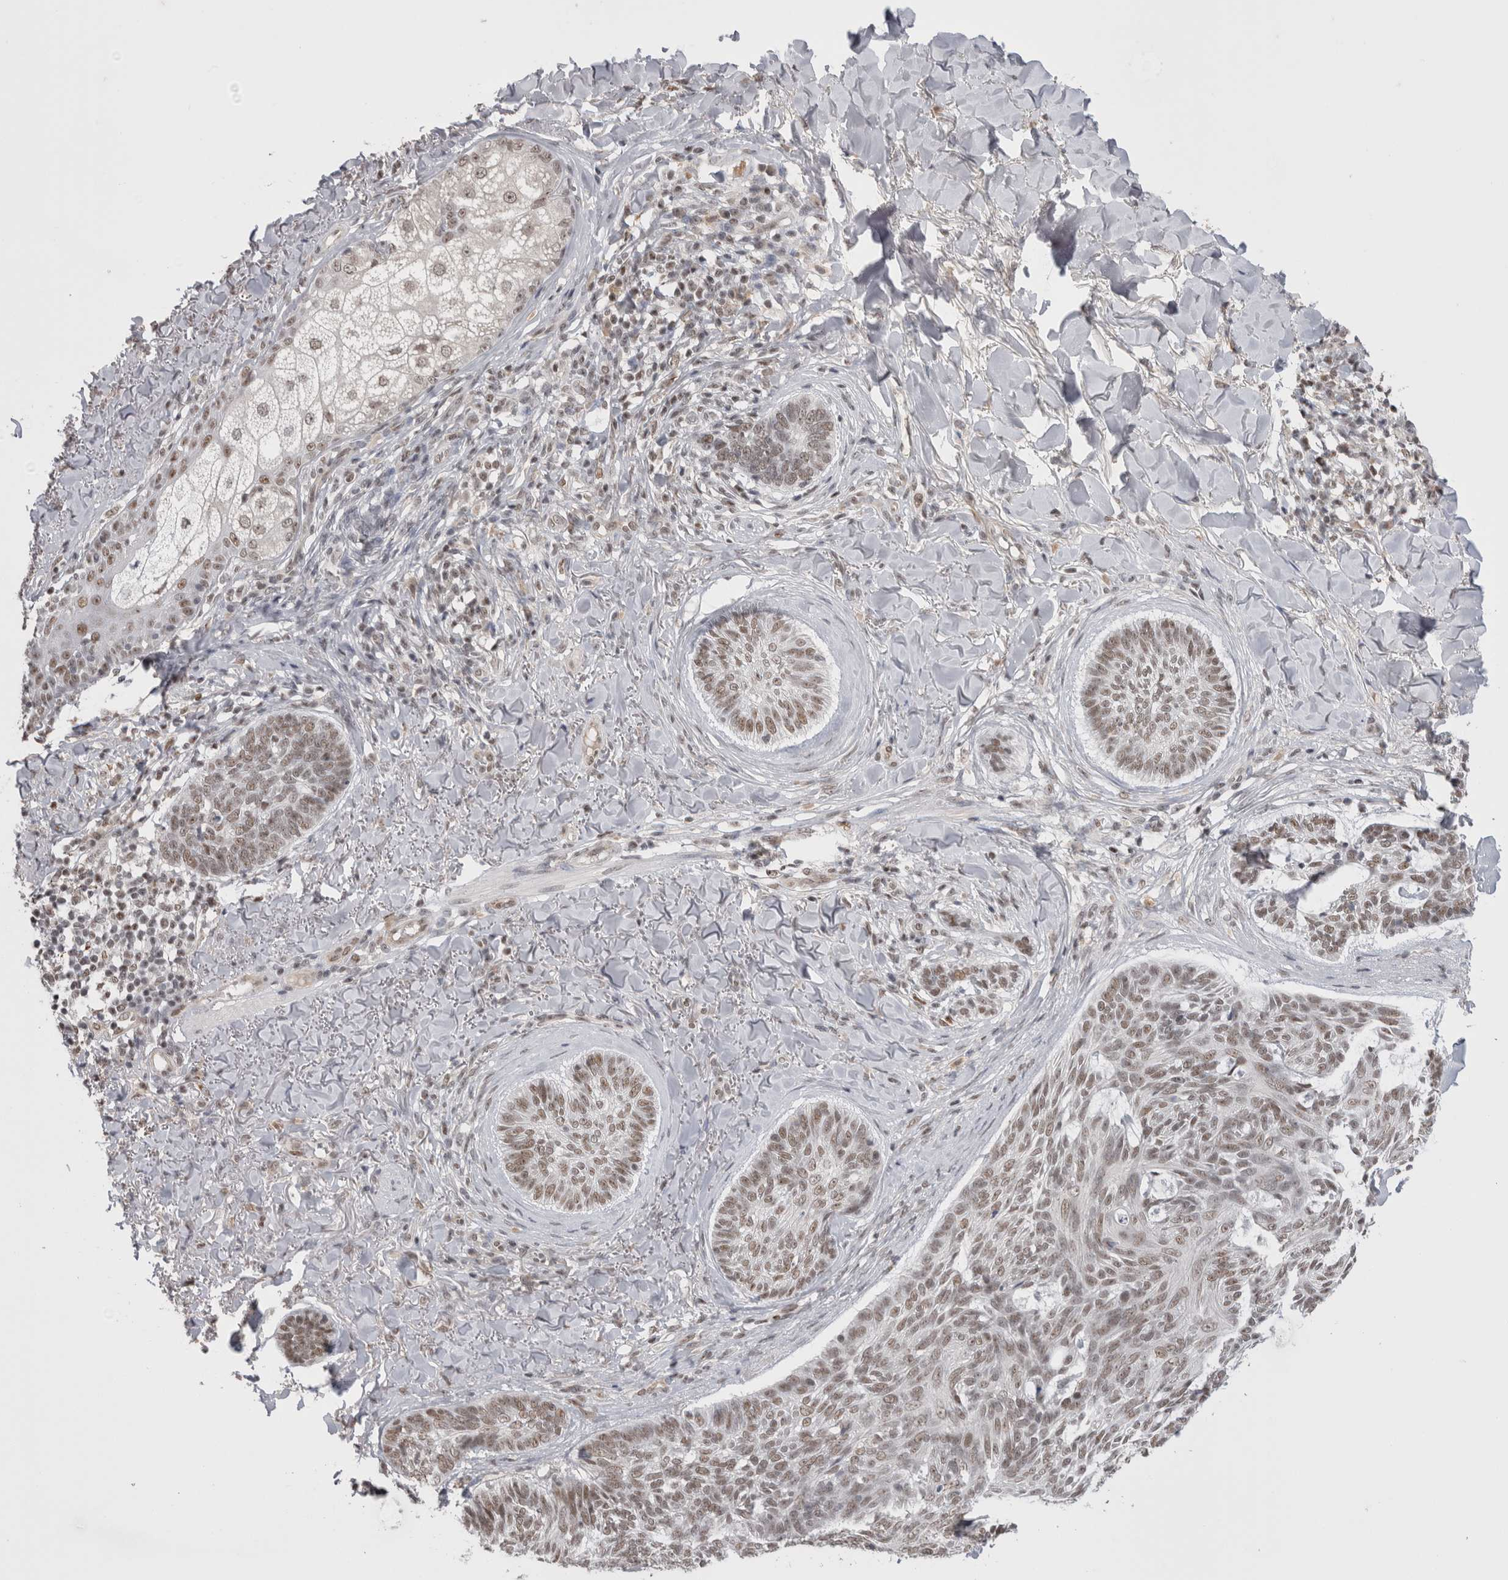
{"staining": {"intensity": "moderate", "quantity": "25%-75%", "location": "nuclear"}, "tissue": "skin cancer", "cell_type": "Tumor cells", "image_type": "cancer", "snomed": [{"axis": "morphology", "description": "Basal cell carcinoma"}, {"axis": "topography", "description": "Skin"}], "caption": "IHC staining of skin cancer (basal cell carcinoma), which exhibits medium levels of moderate nuclear staining in about 25%-75% of tumor cells indicating moderate nuclear protein expression. The staining was performed using DAB (brown) for protein detection and nuclei were counterstained in hematoxylin (blue).", "gene": "DAXX", "patient": {"sex": "male", "age": 43}}